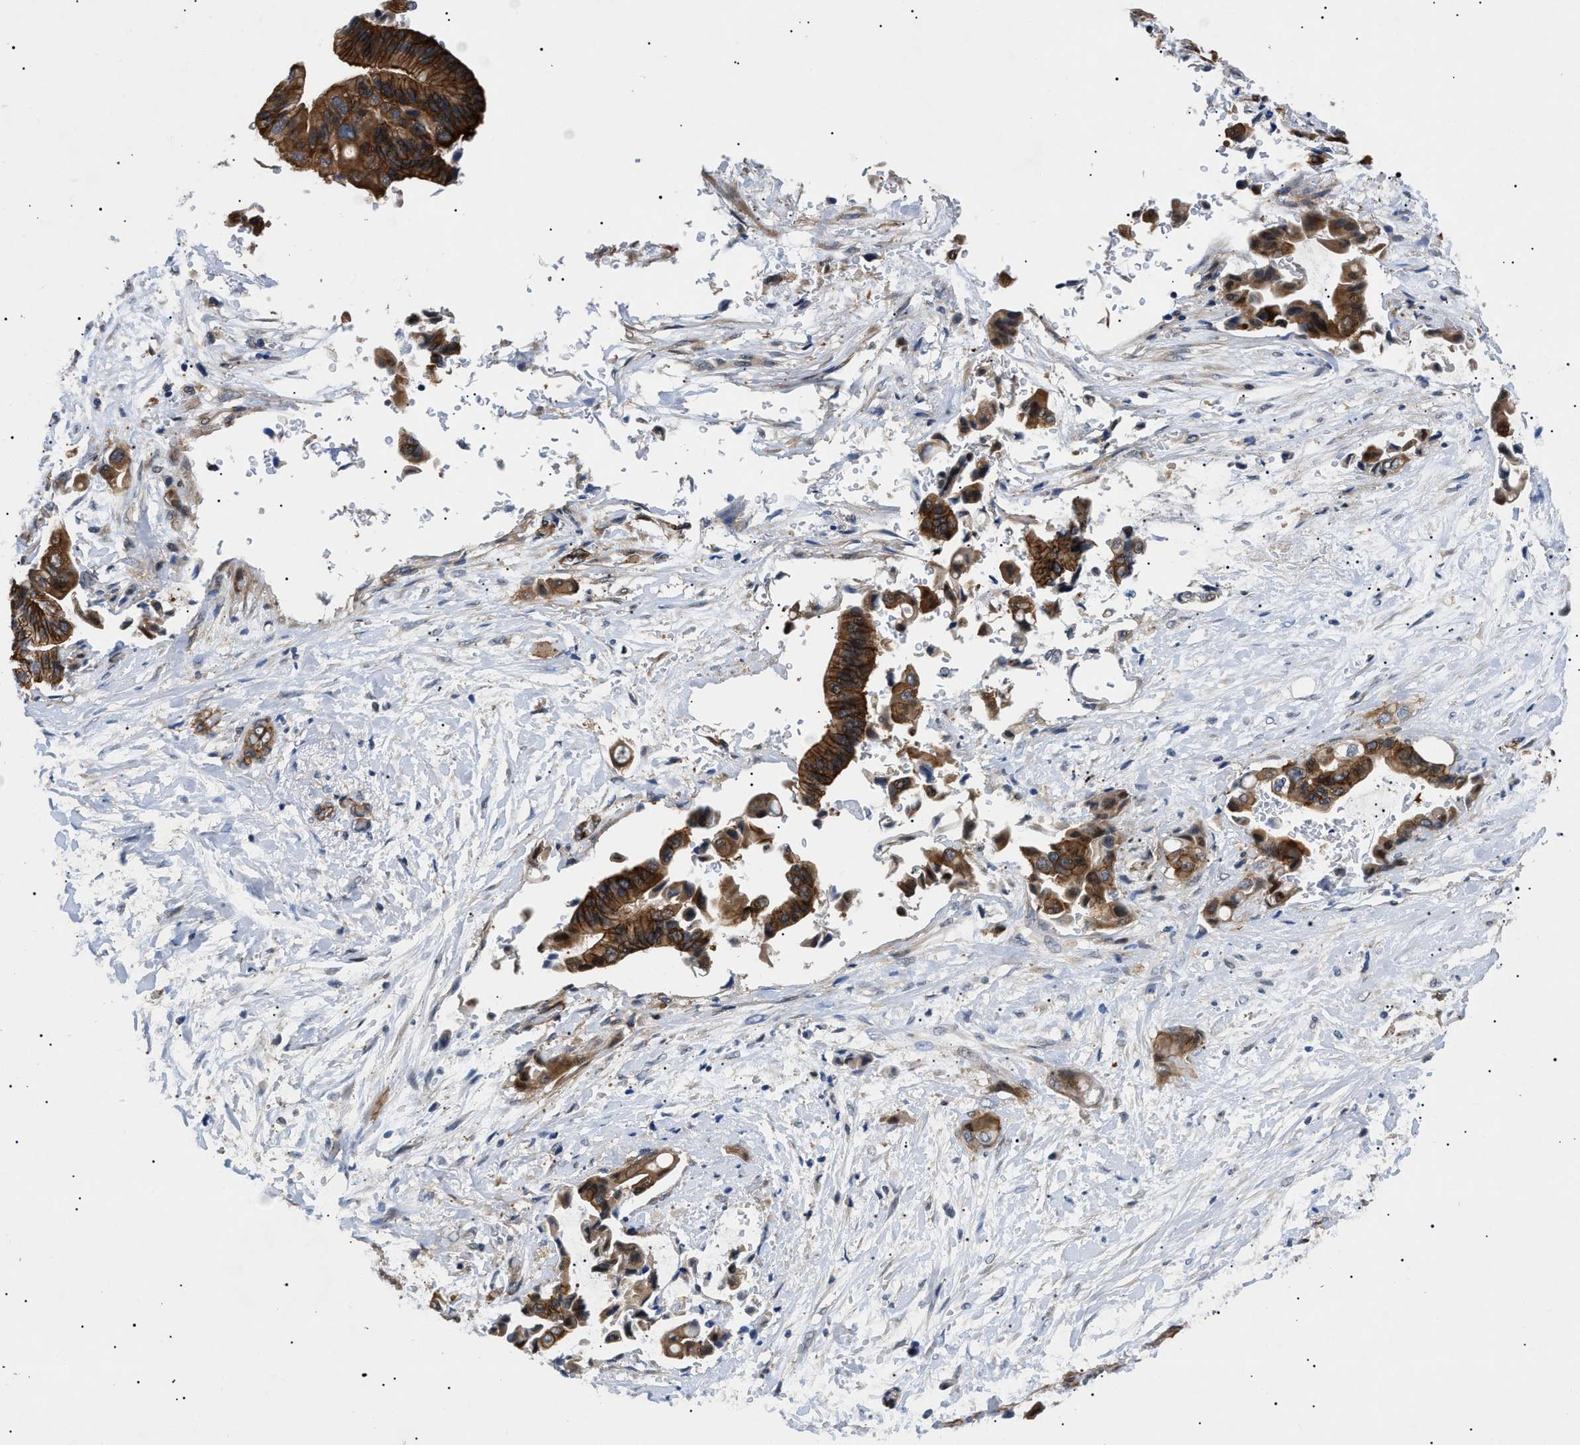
{"staining": {"intensity": "strong", "quantity": ">75%", "location": "cytoplasmic/membranous"}, "tissue": "liver cancer", "cell_type": "Tumor cells", "image_type": "cancer", "snomed": [{"axis": "morphology", "description": "Cholangiocarcinoma"}, {"axis": "topography", "description": "Liver"}], "caption": "Cholangiocarcinoma (liver) stained for a protein shows strong cytoplasmic/membranous positivity in tumor cells. (DAB IHC, brown staining for protein, blue staining for nuclei).", "gene": "CRCP", "patient": {"sex": "female", "age": 61}}